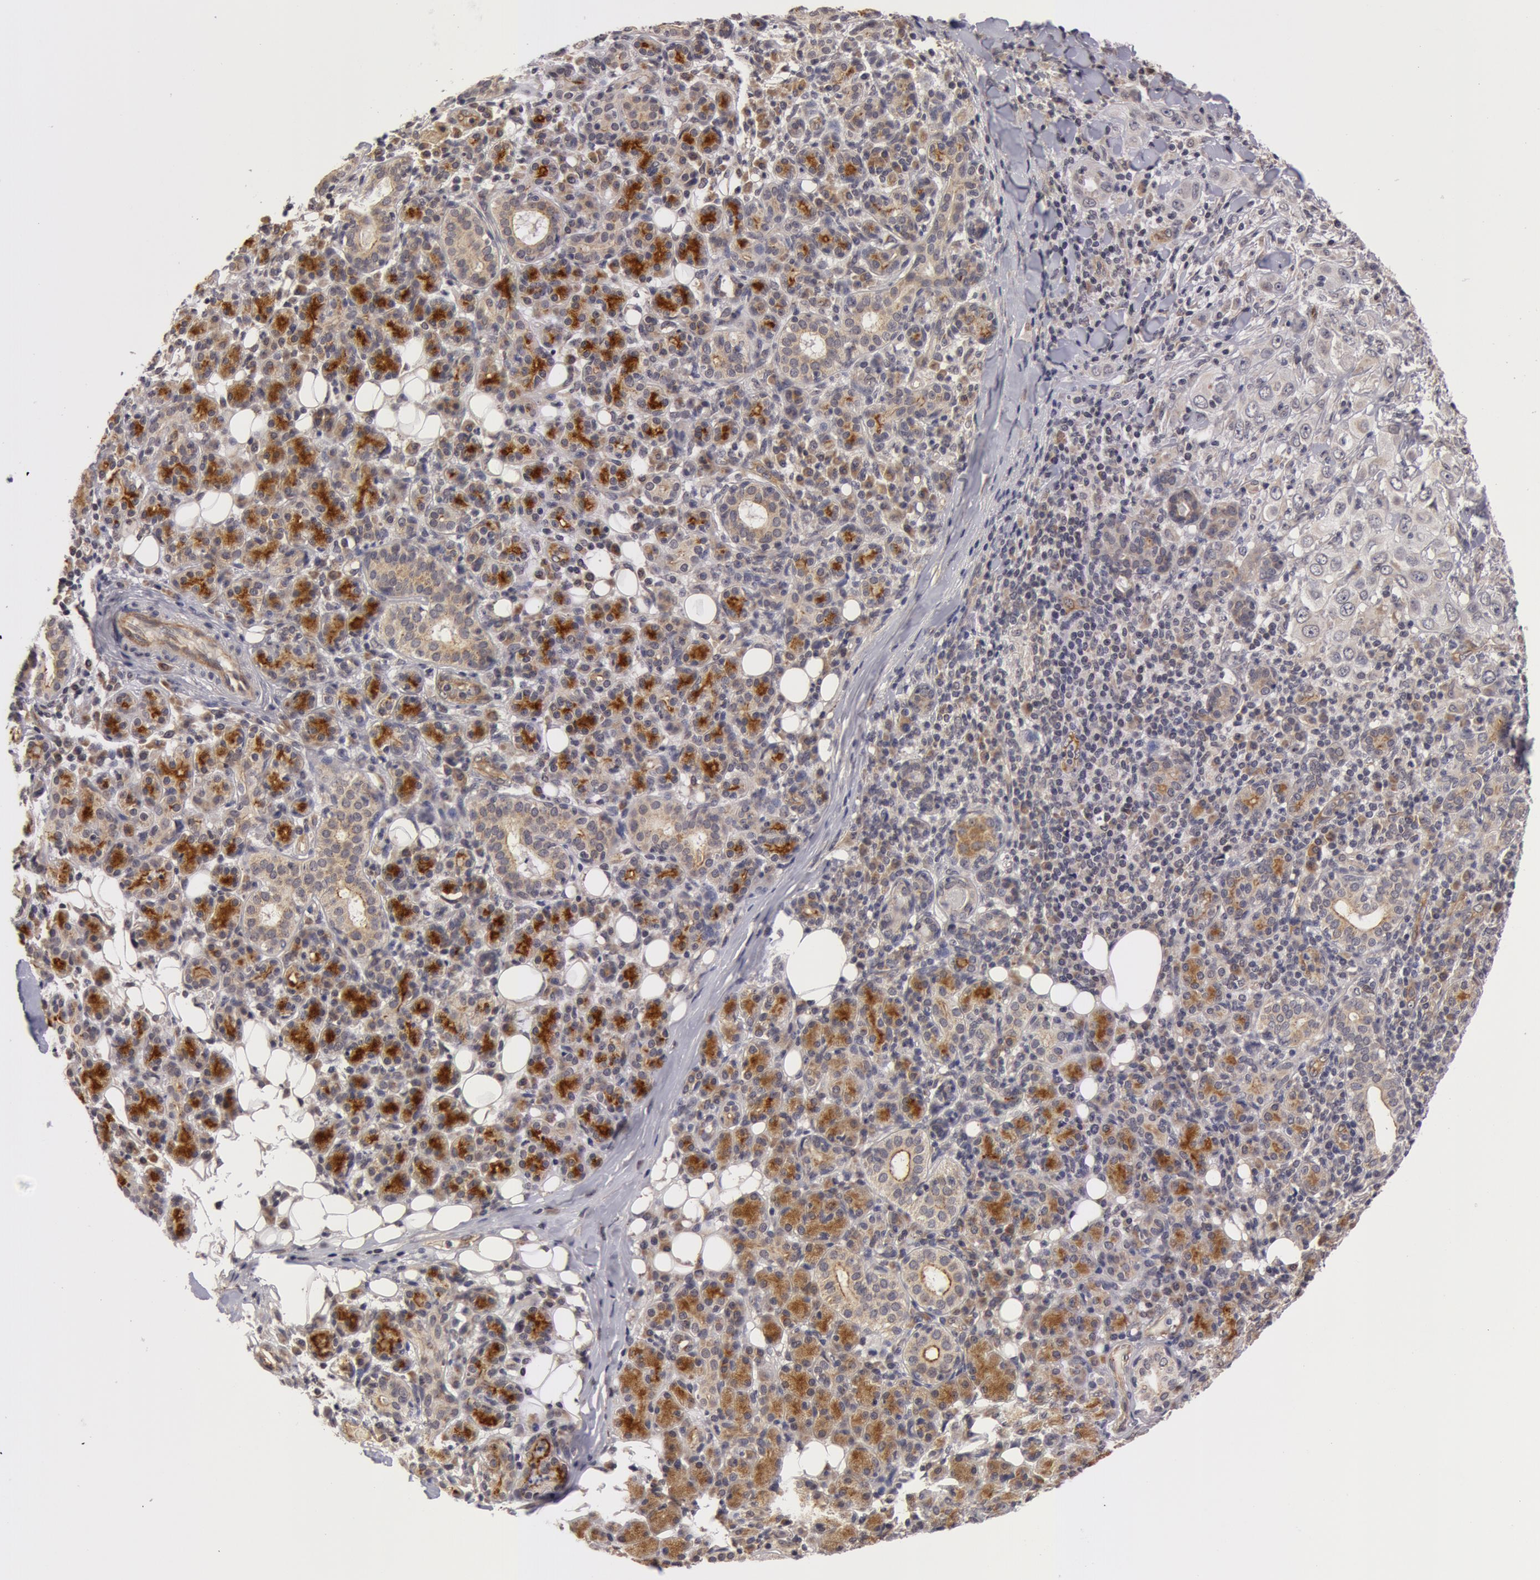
{"staining": {"intensity": "negative", "quantity": "none", "location": "none"}, "tissue": "skin cancer", "cell_type": "Tumor cells", "image_type": "cancer", "snomed": [{"axis": "morphology", "description": "Squamous cell carcinoma, NOS"}, {"axis": "topography", "description": "Skin"}], "caption": "Immunohistochemistry image of neoplastic tissue: skin squamous cell carcinoma stained with DAB (3,3'-diaminobenzidine) demonstrates no significant protein expression in tumor cells. (DAB immunohistochemistry (IHC) visualized using brightfield microscopy, high magnification).", "gene": "SYTL4", "patient": {"sex": "male", "age": 84}}